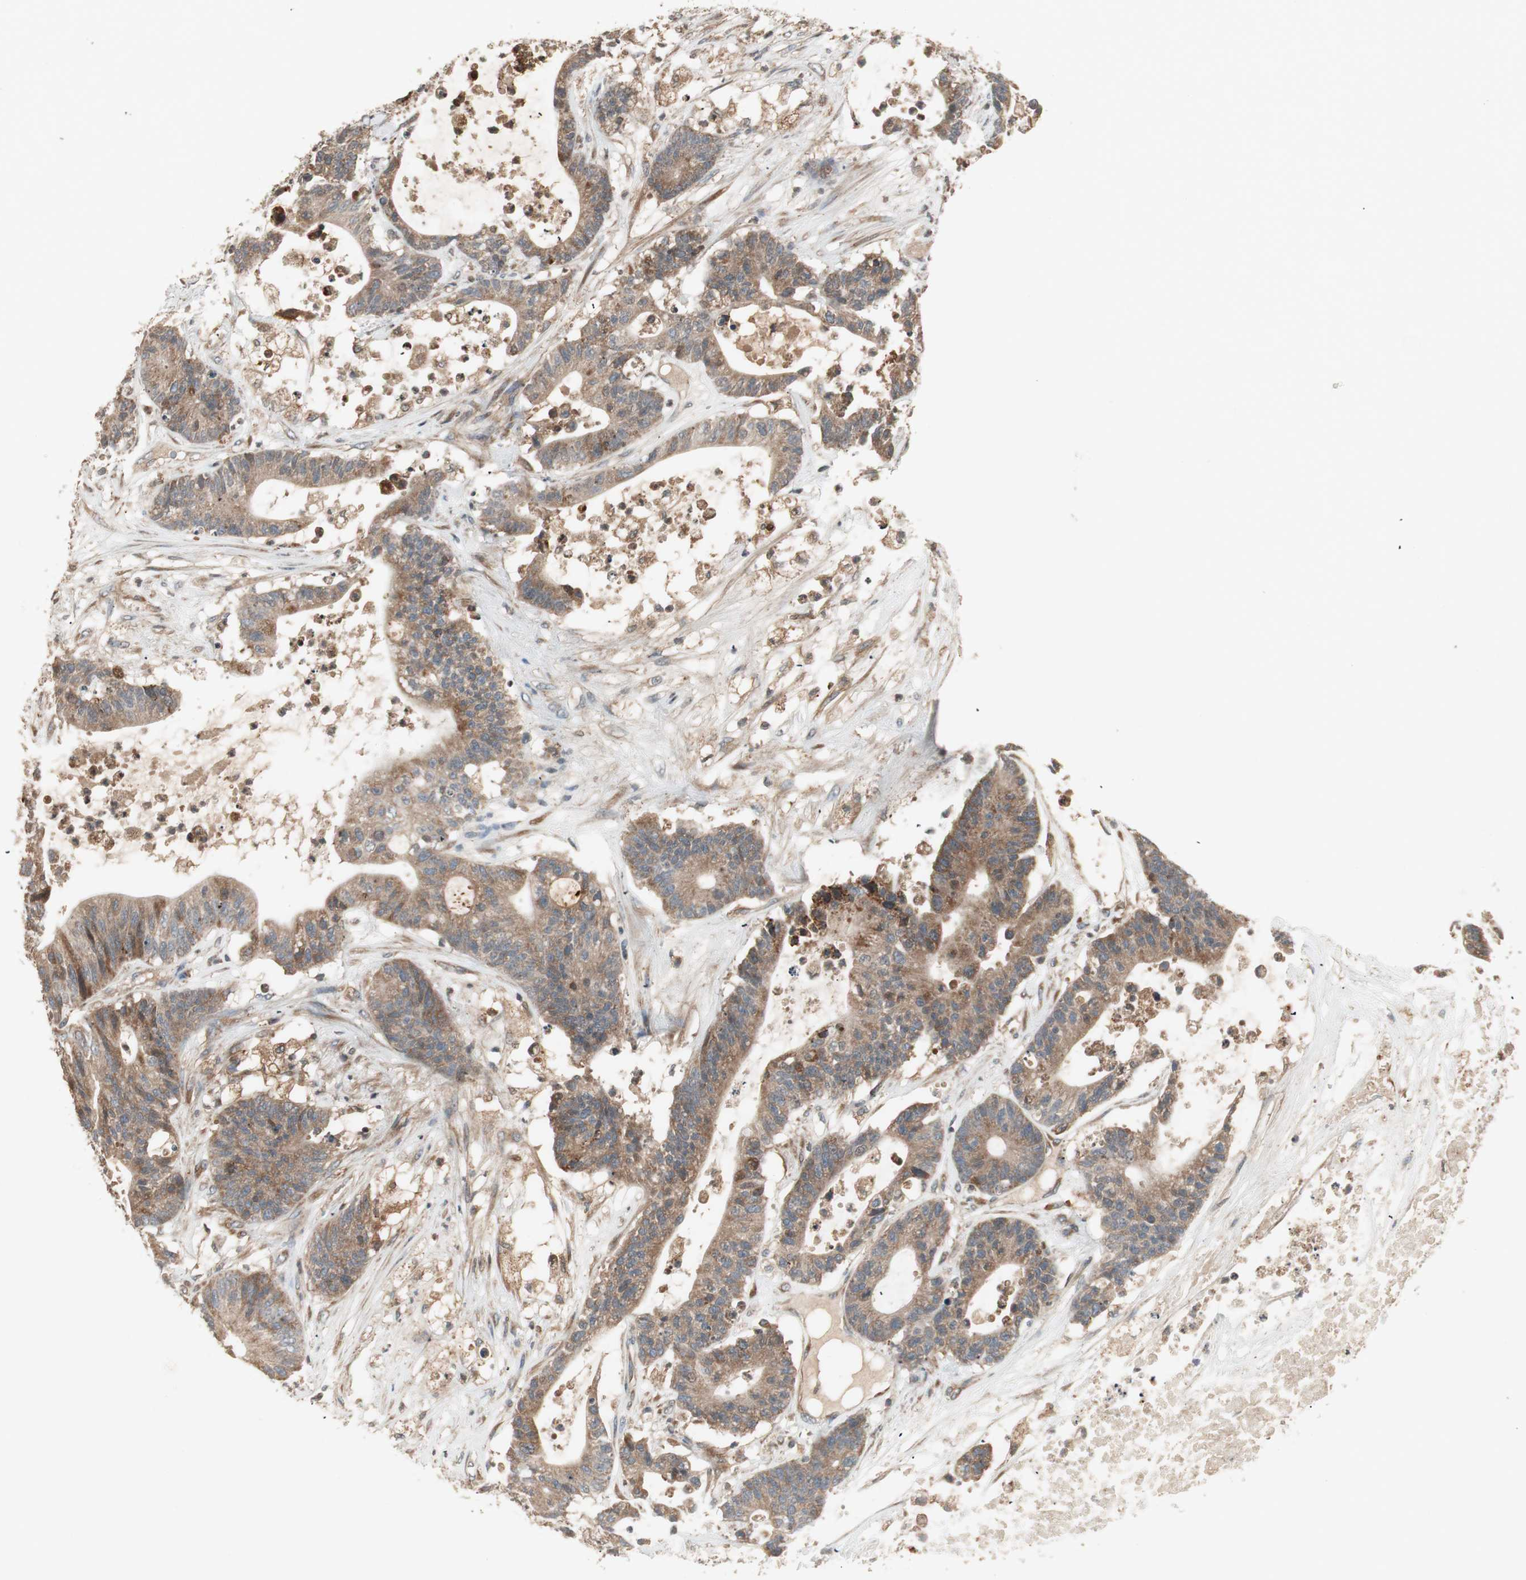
{"staining": {"intensity": "moderate", "quantity": ">75%", "location": "cytoplasmic/membranous"}, "tissue": "colorectal cancer", "cell_type": "Tumor cells", "image_type": "cancer", "snomed": [{"axis": "morphology", "description": "Adenocarcinoma, NOS"}, {"axis": "topography", "description": "Colon"}], "caption": "A high-resolution histopathology image shows immunohistochemistry (IHC) staining of colorectal cancer, which displays moderate cytoplasmic/membranous expression in approximately >75% of tumor cells. The staining was performed using DAB, with brown indicating positive protein expression. Nuclei are stained blue with hematoxylin.", "gene": "SFRP1", "patient": {"sex": "female", "age": 84}}